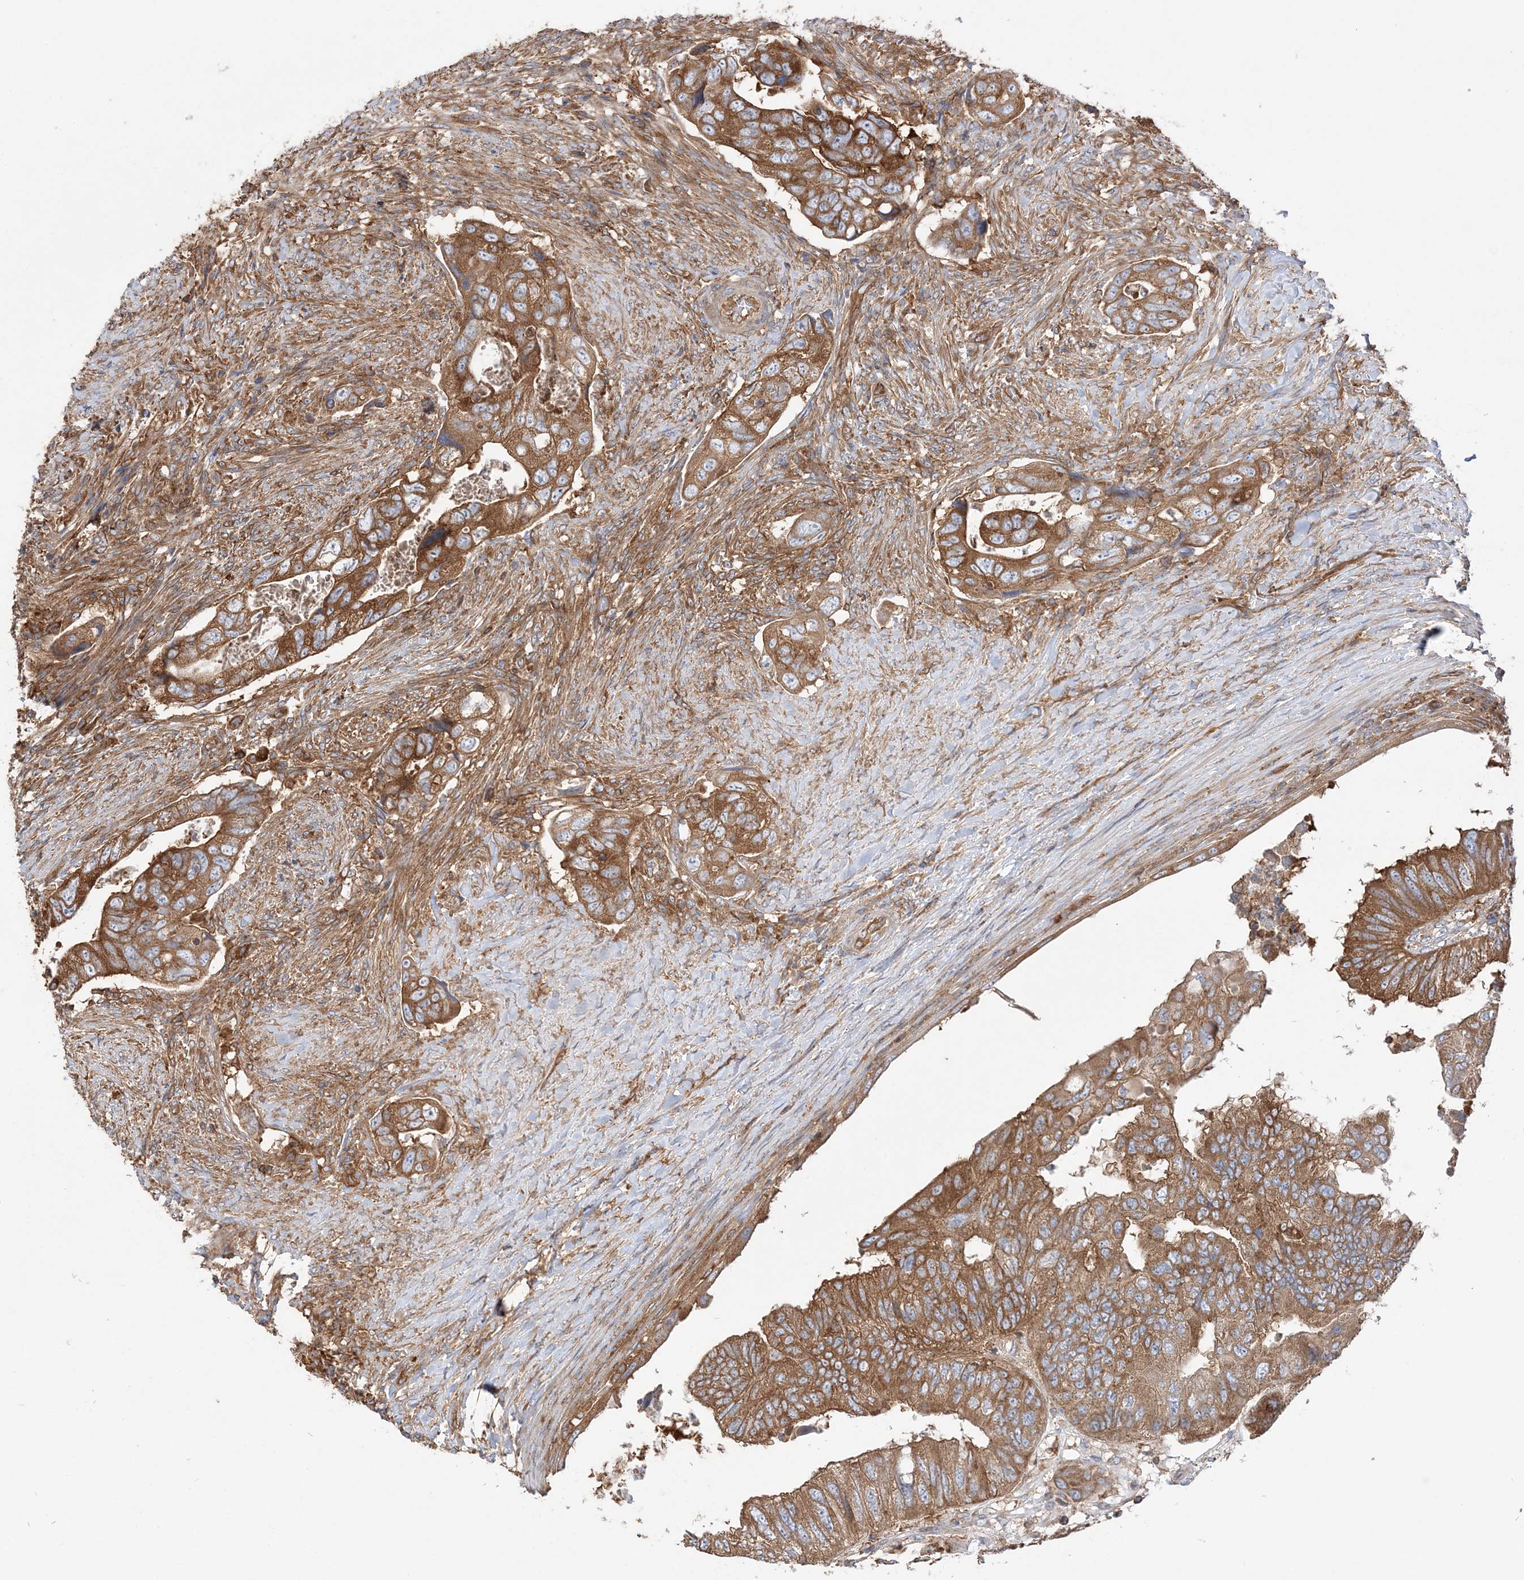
{"staining": {"intensity": "strong", "quantity": ">75%", "location": "cytoplasmic/membranous"}, "tissue": "colorectal cancer", "cell_type": "Tumor cells", "image_type": "cancer", "snomed": [{"axis": "morphology", "description": "Adenocarcinoma, NOS"}, {"axis": "topography", "description": "Rectum"}], "caption": "Immunohistochemical staining of colorectal cancer displays high levels of strong cytoplasmic/membranous staining in about >75% of tumor cells.", "gene": "TBC1D5", "patient": {"sex": "male", "age": 63}}